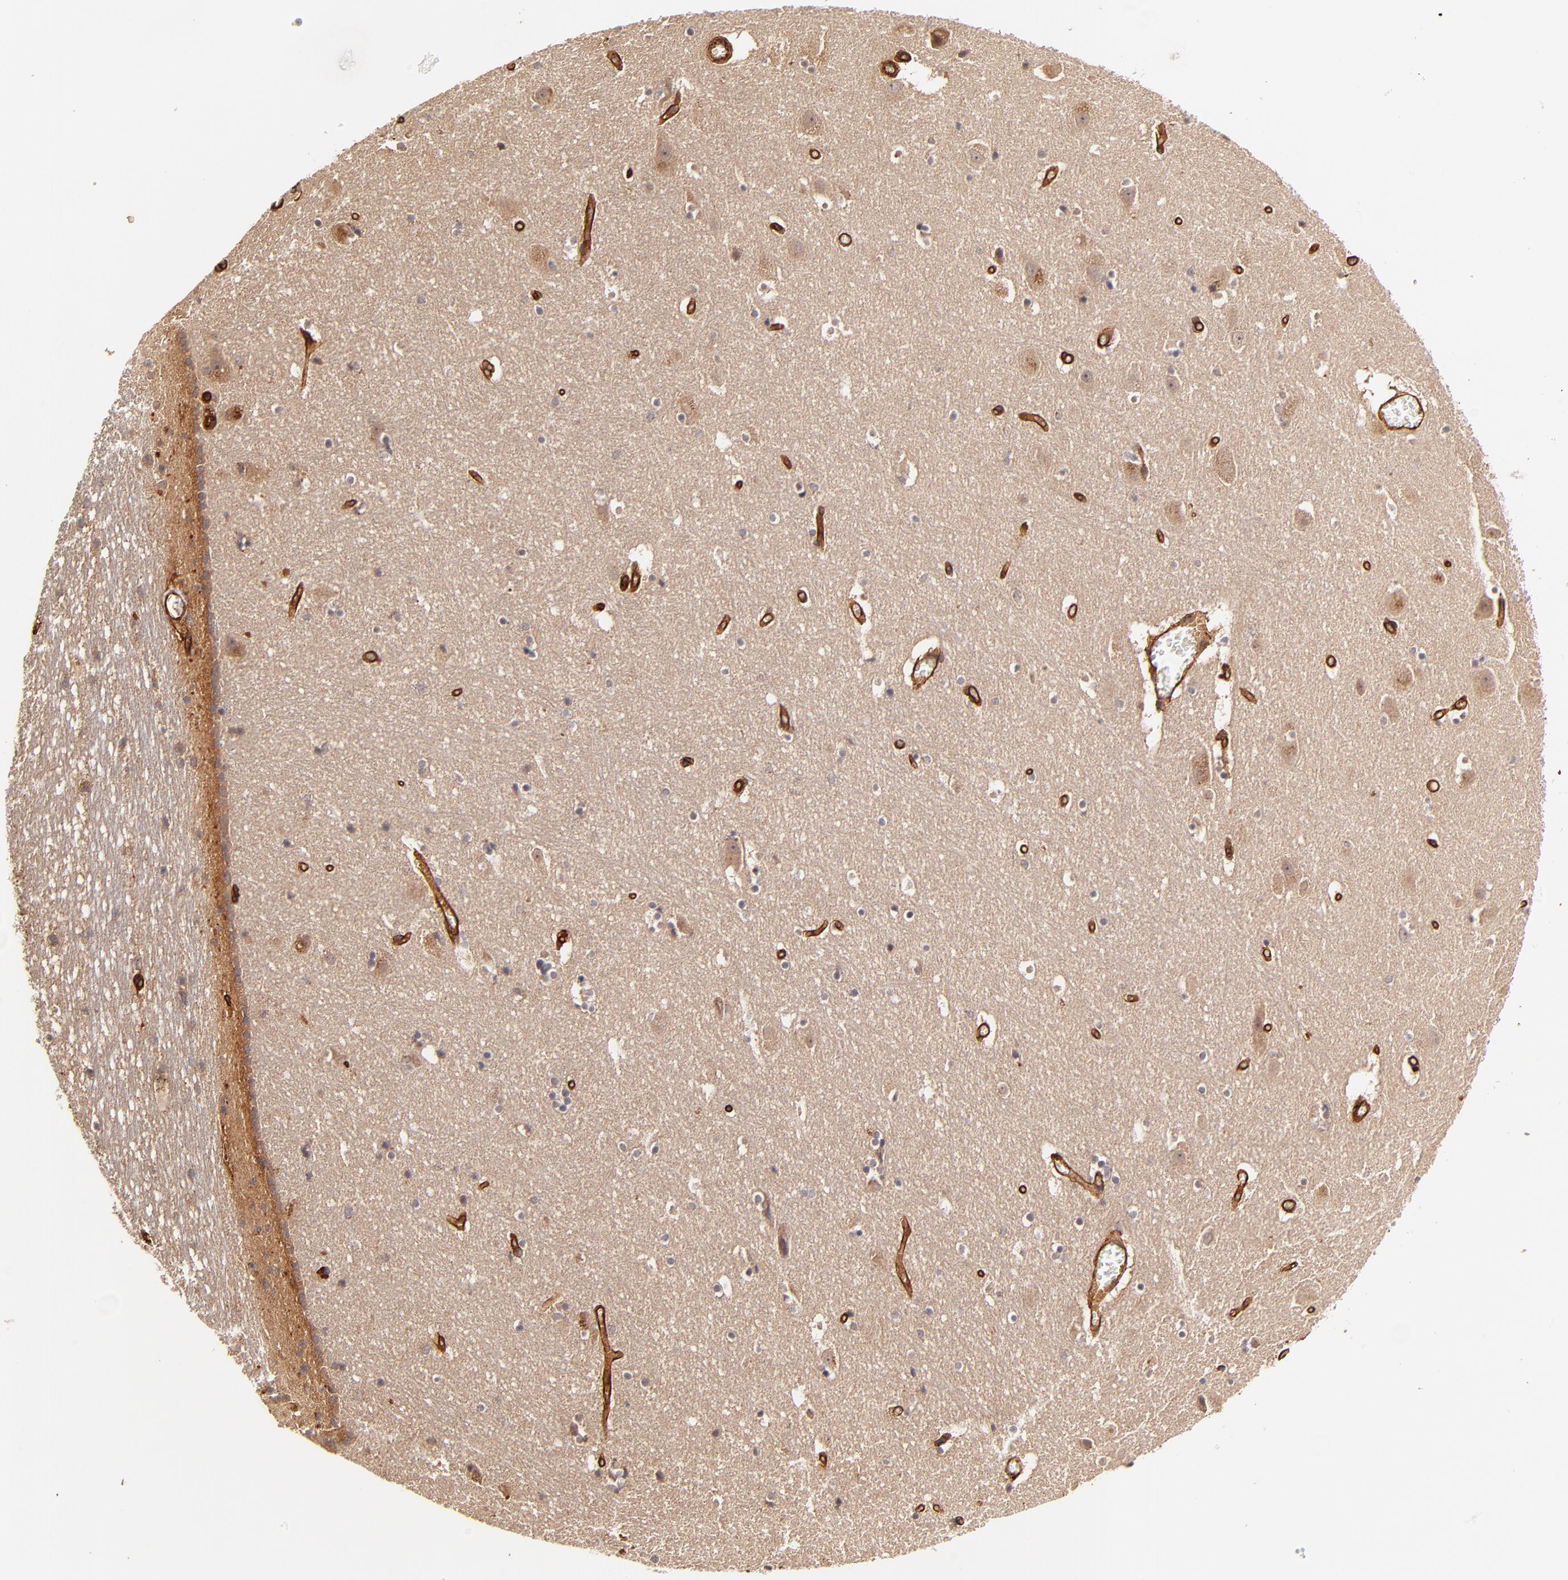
{"staining": {"intensity": "weak", "quantity": "25%-75%", "location": "cytoplasmic/membranous"}, "tissue": "hippocampus", "cell_type": "Glial cells", "image_type": "normal", "snomed": [{"axis": "morphology", "description": "Normal tissue, NOS"}, {"axis": "topography", "description": "Hippocampus"}], "caption": "Immunohistochemistry (IHC) of benign human hippocampus demonstrates low levels of weak cytoplasmic/membranous staining in approximately 25%-75% of glial cells. Using DAB (3,3'-diaminobenzidine) (brown) and hematoxylin (blue) stains, captured at high magnification using brightfield microscopy.", "gene": "ITGB1", "patient": {"sex": "male", "age": 45}}